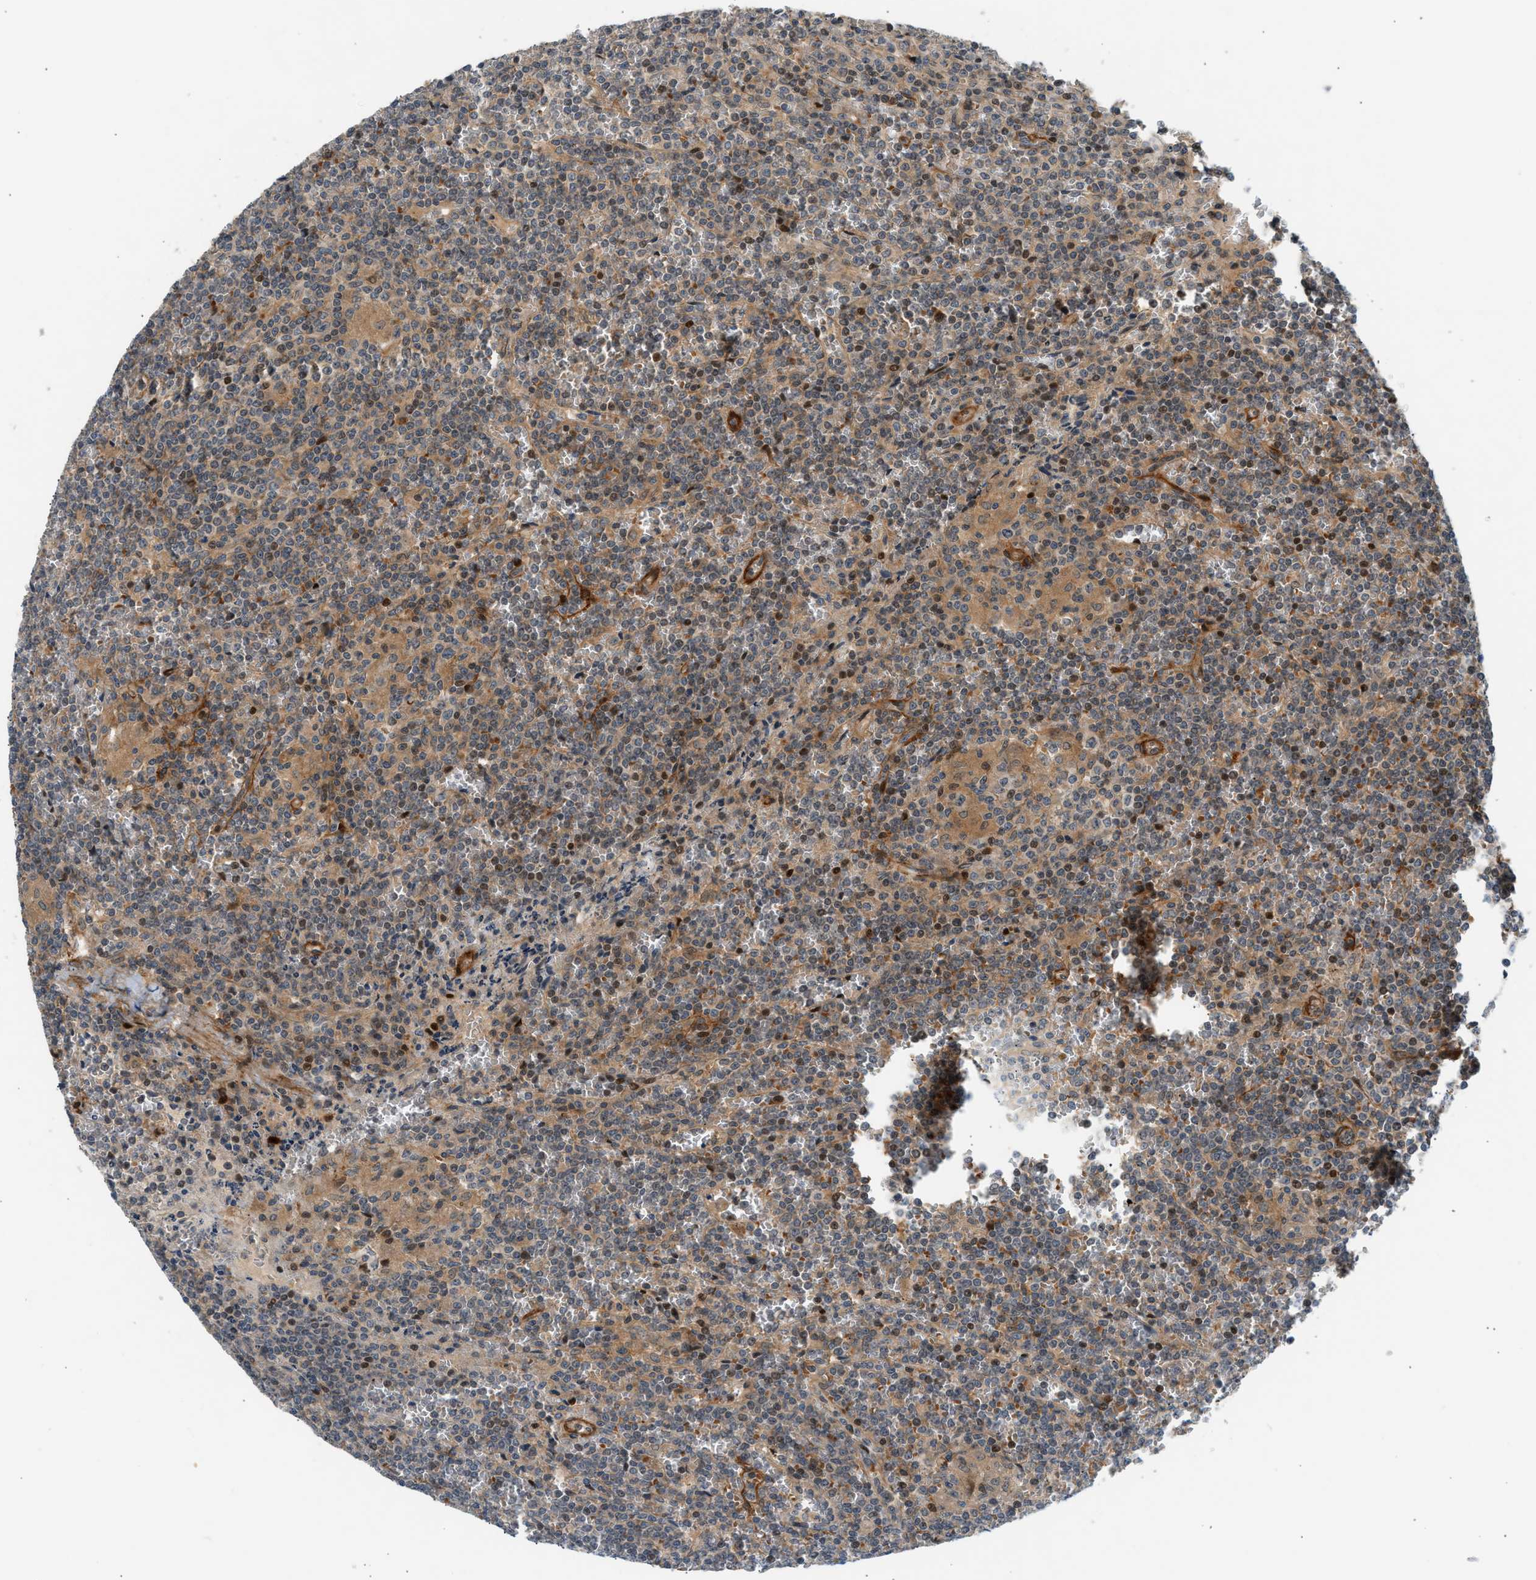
{"staining": {"intensity": "moderate", "quantity": "<25%", "location": "cytoplasmic/membranous,nuclear"}, "tissue": "lymphoma", "cell_type": "Tumor cells", "image_type": "cancer", "snomed": [{"axis": "morphology", "description": "Malignant lymphoma, non-Hodgkin's type, Low grade"}, {"axis": "topography", "description": "Spleen"}], "caption": "Low-grade malignant lymphoma, non-Hodgkin's type stained with DAB immunohistochemistry displays low levels of moderate cytoplasmic/membranous and nuclear positivity in approximately <25% of tumor cells. Immunohistochemistry (ihc) stains the protein of interest in brown and the nuclei are stained blue.", "gene": "EDNRA", "patient": {"sex": "female", "age": 19}}